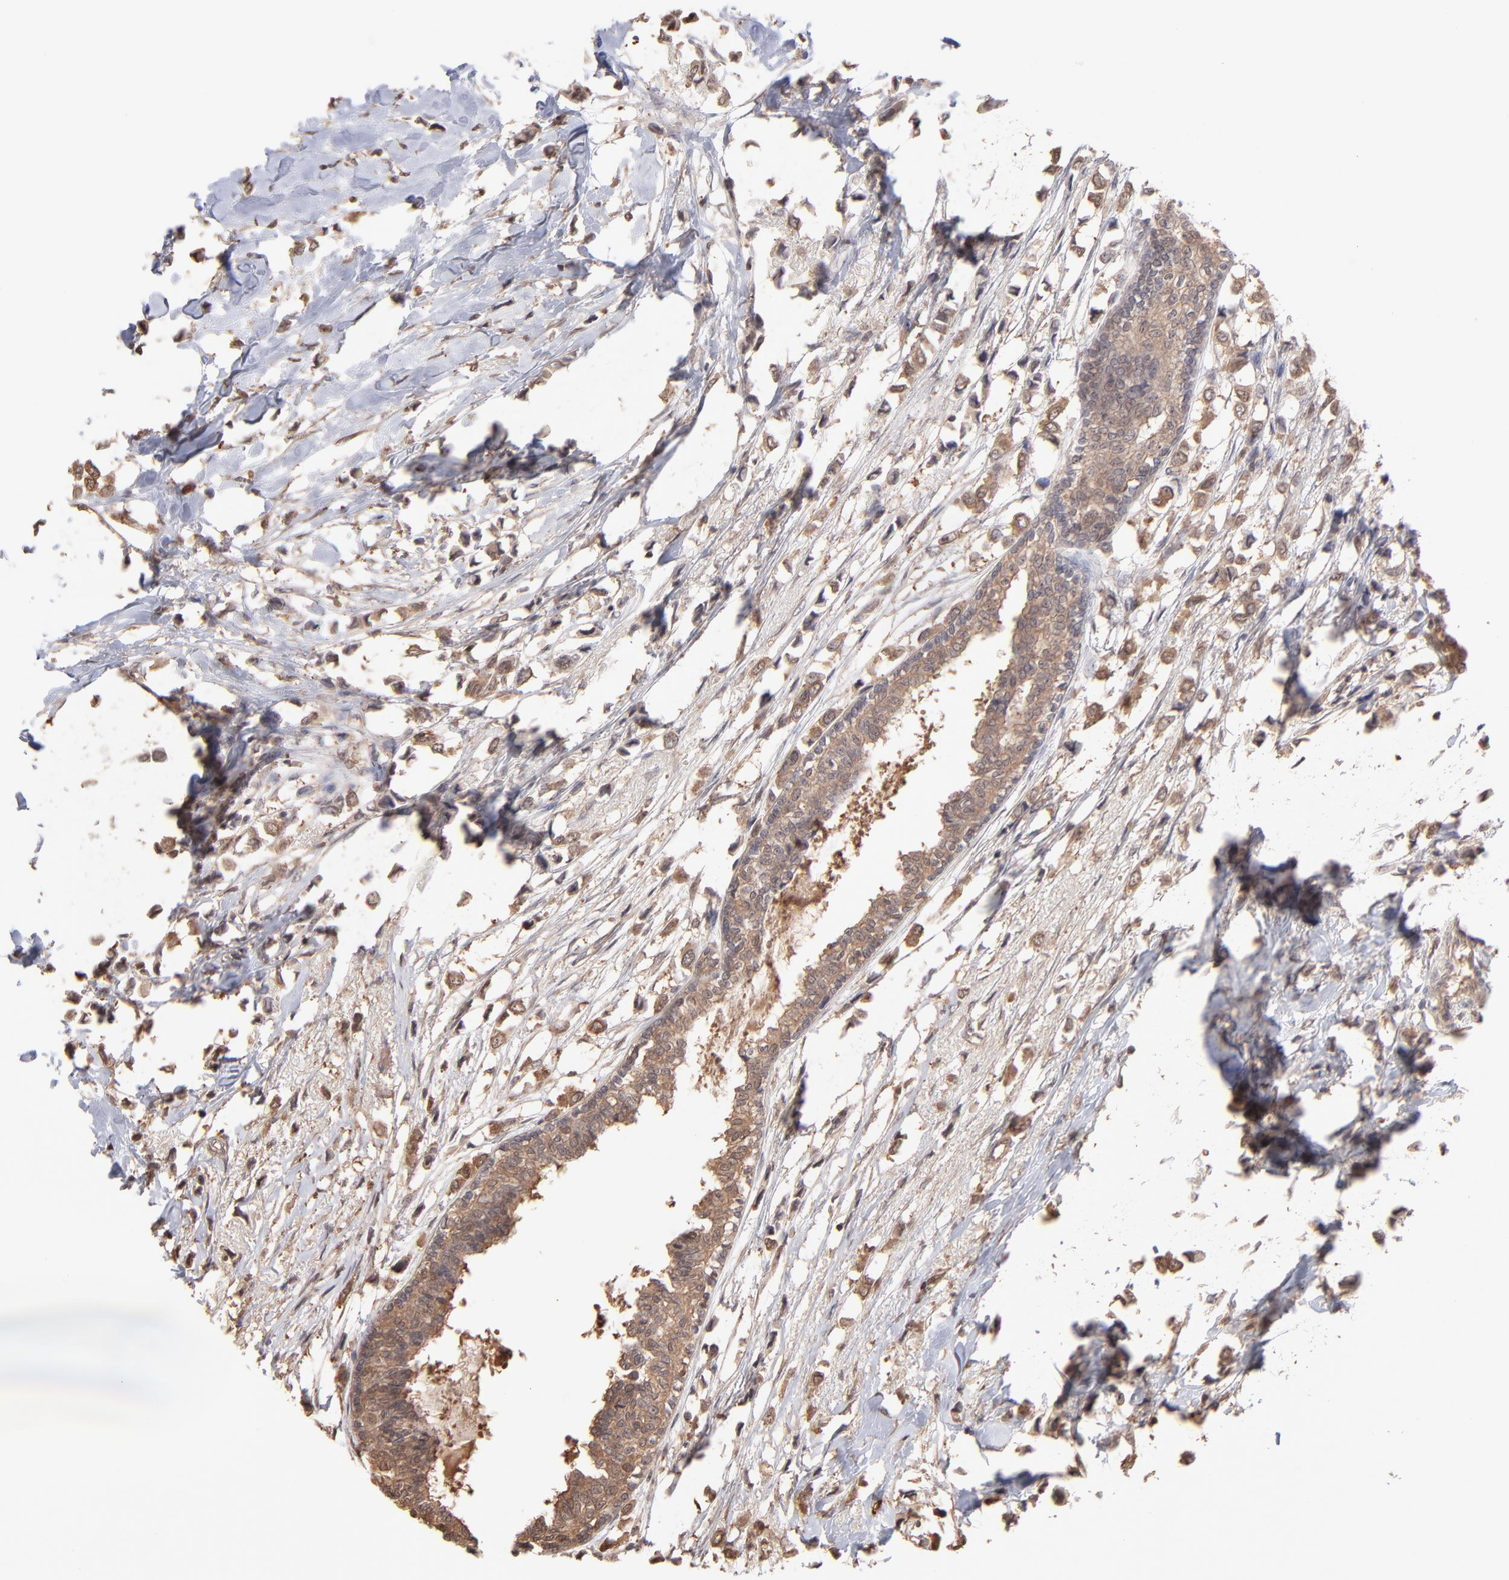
{"staining": {"intensity": "strong", "quantity": ">75%", "location": "cytoplasmic/membranous"}, "tissue": "breast cancer", "cell_type": "Tumor cells", "image_type": "cancer", "snomed": [{"axis": "morphology", "description": "Lobular carcinoma"}, {"axis": "topography", "description": "Breast"}], "caption": "Strong cytoplasmic/membranous protein staining is appreciated in approximately >75% of tumor cells in breast lobular carcinoma.", "gene": "MAP2K2", "patient": {"sex": "female", "age": 51}}